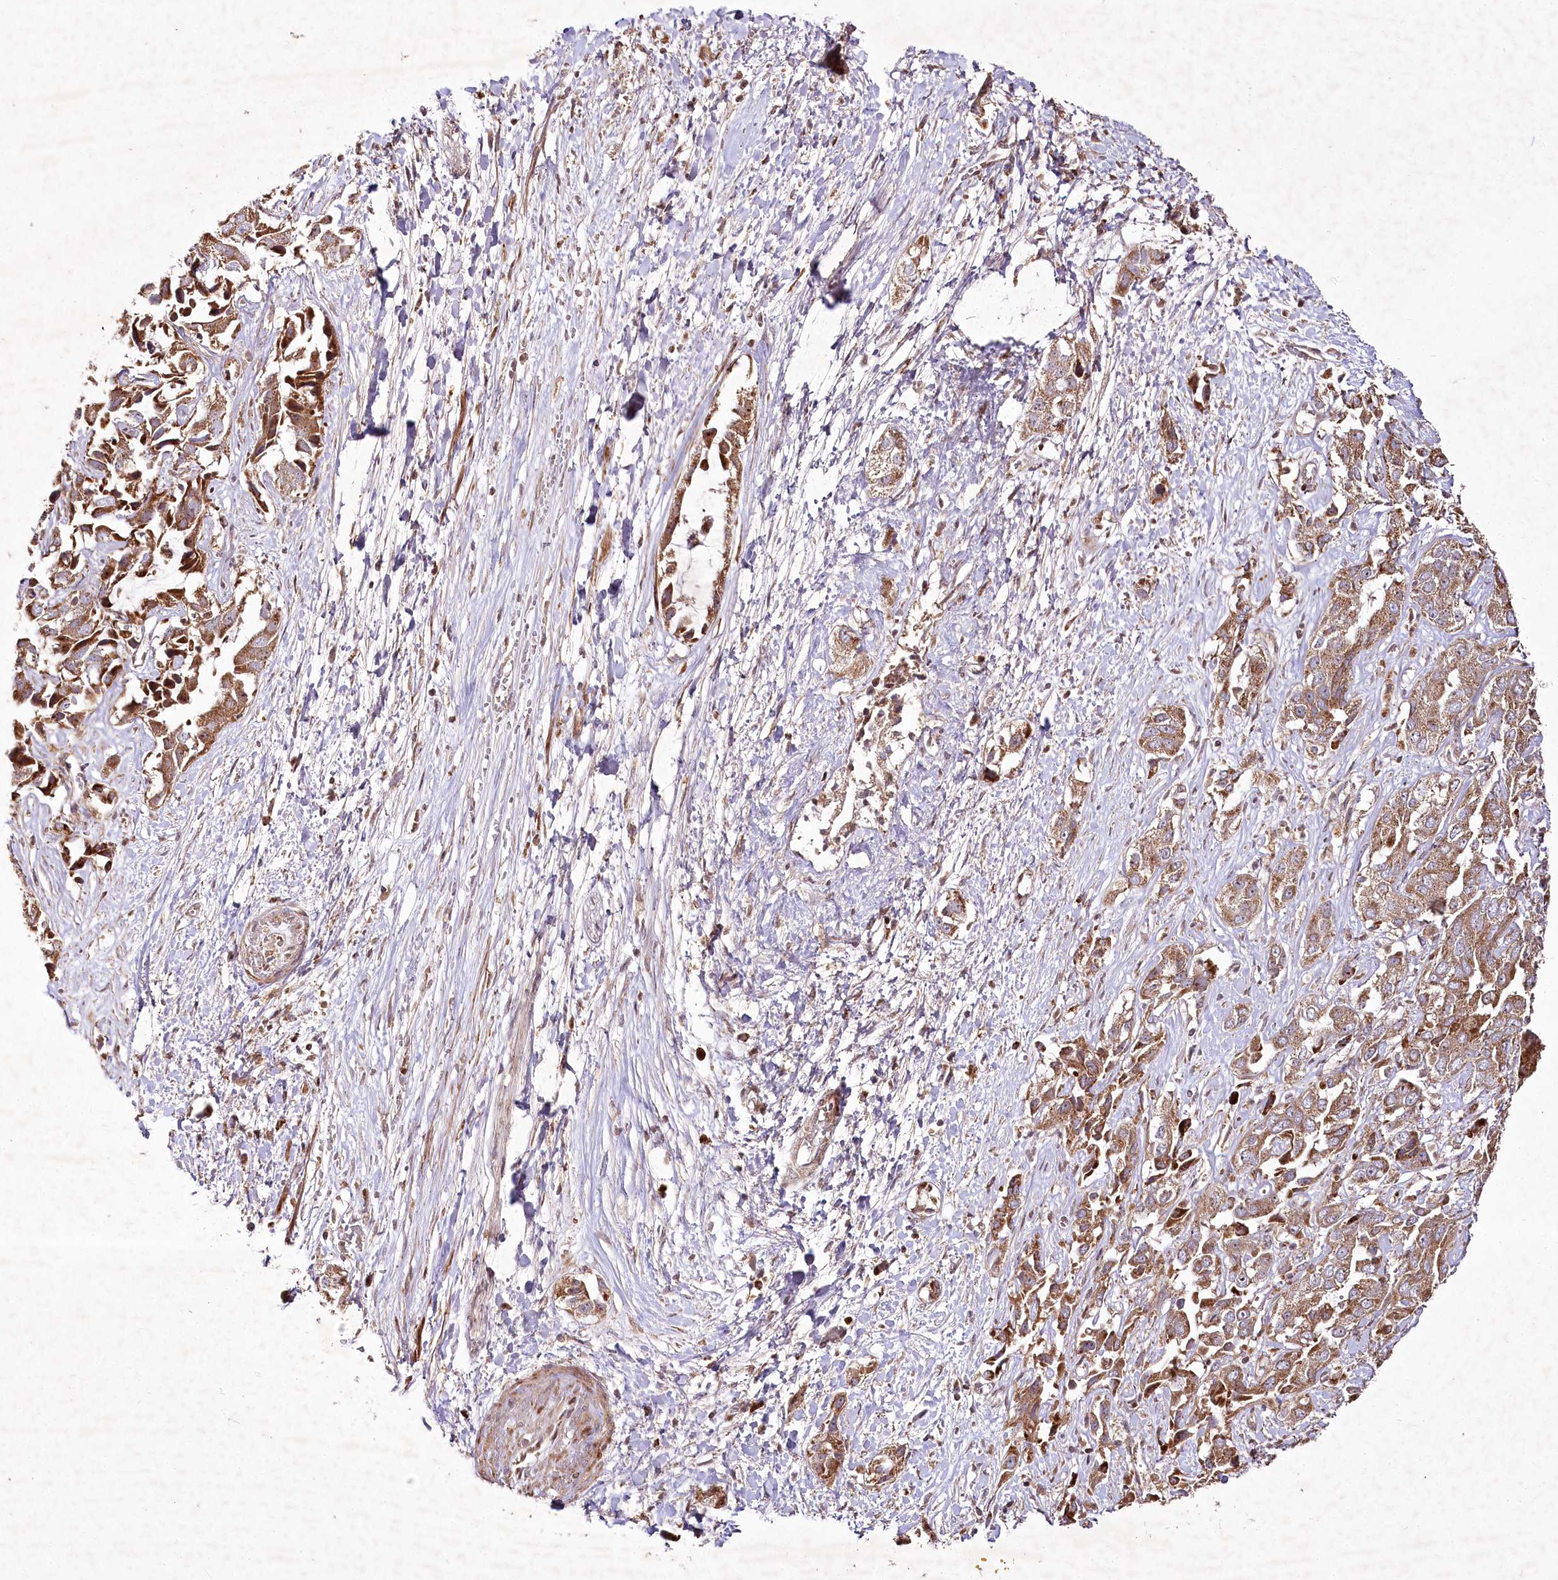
{"staining": {"intensity": "moderate", "quantity": ">75%", "location": "cytoplasmic/membranous"}, "tissue": "liver cancer", "cell_type": "Tumor cells", "image_type": "cancer", "snomed": [{"axis": "morphology", "description": "Cholangiocarcinoma"}, {"axis": "topography", "description": "Liver"}], "caption": "This micrograph shows liver cancer stained with immunohistochemistry (IHC) to label a protein in brown. The cytoplasmic/membranous of tumor cells show moderate positivity for the protein. Nuclei are counter-stained blue.", "gene": "PSTK", "patient": {"sex": "female", "age": 52}}